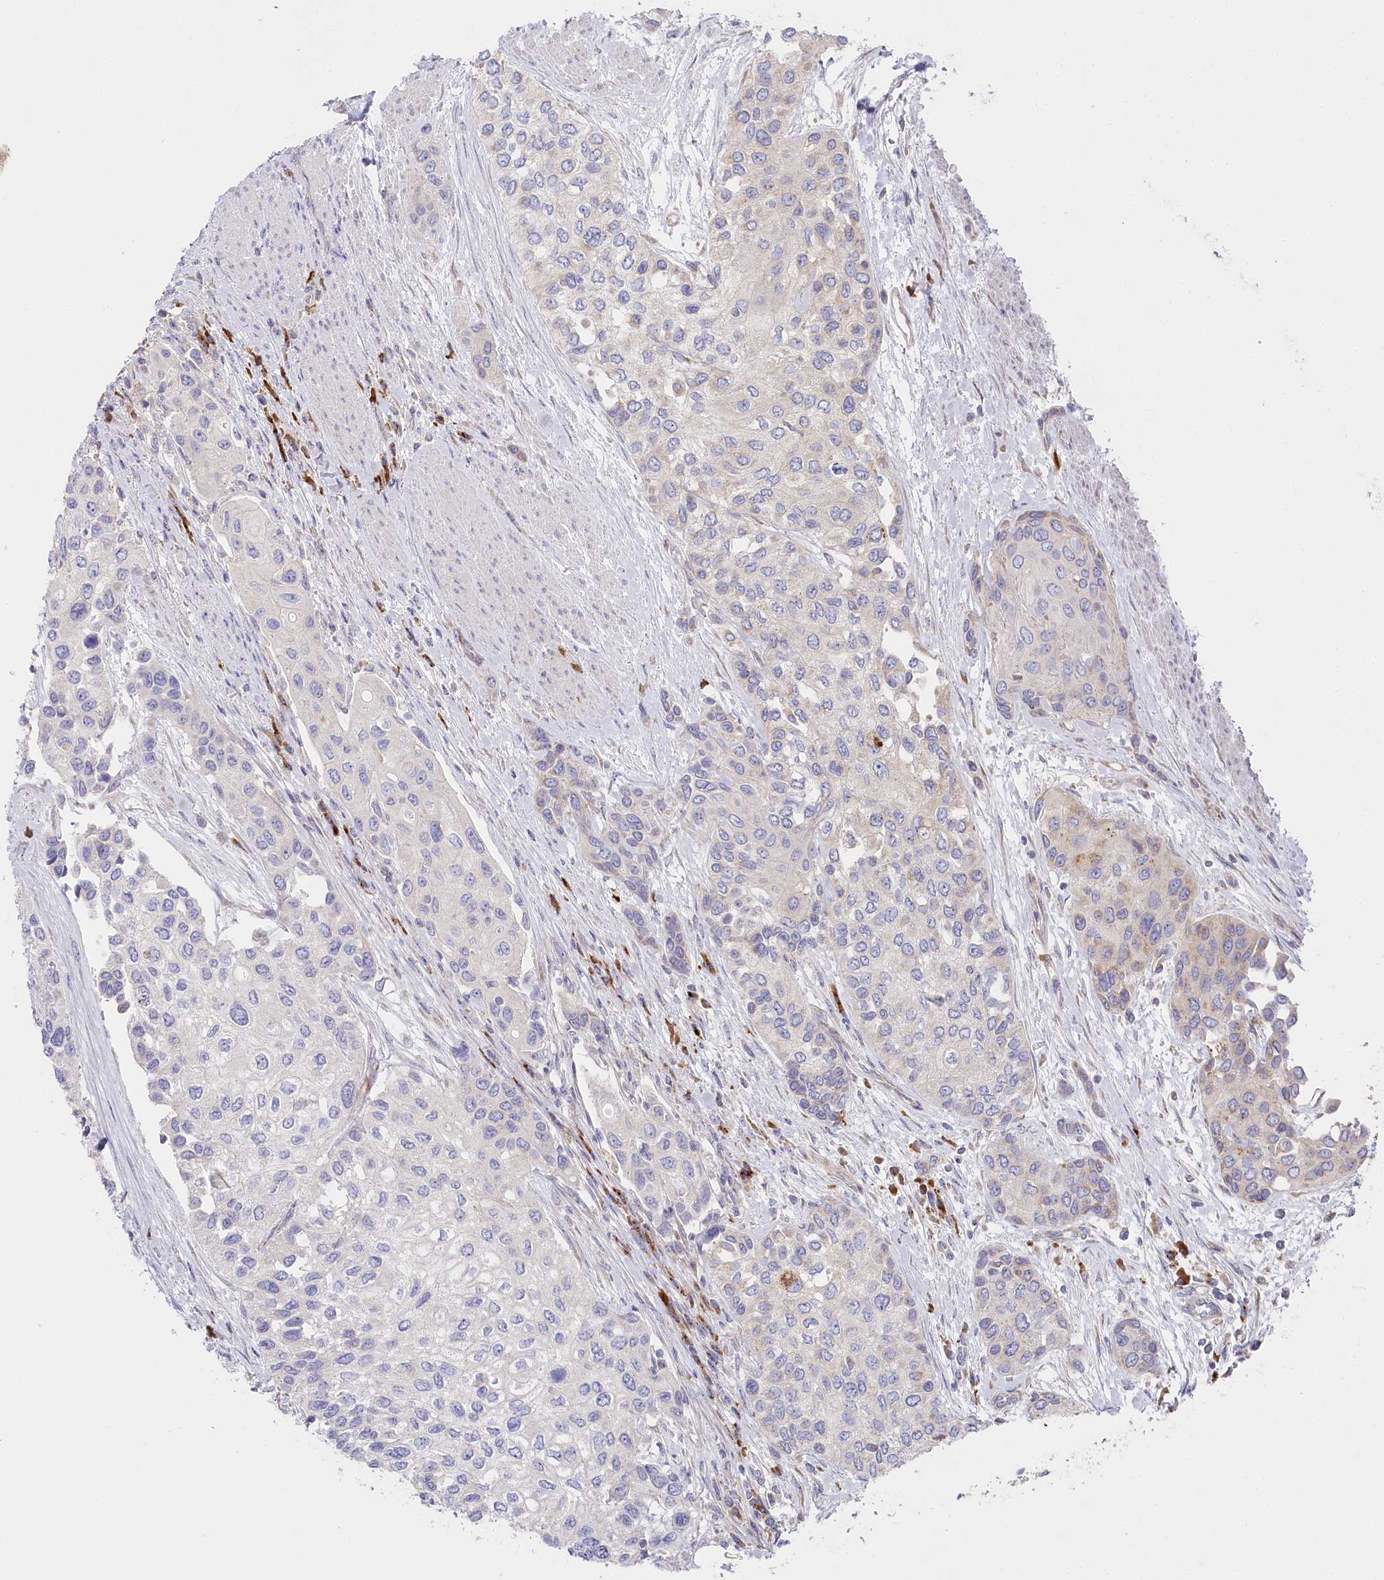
{"staining": {"intensity": "negative", "quantity": "none", "location": "none"}, "tissue": "urothelial cancer", "cell_type": "Tumor cells", "image_type": "cancer", "snomed": [{"axis": "morphology", "description": "Normal tissue, NOS"}, {"axis": "morphology", "description": "Urothelial carcinoma, High grade"}, {"axis": "topography", "description": "Vascular tissue"}, {"axis": "topography", "description": "Urinary bladder"}], "caption": "This micrograph is of high-grade urothelial carcinoma stained with immunohistochemistry (IHC) to label a protein in brown with the nuclei are counter-stained blue. There is no expression in tumor cells. The staining was performed using DAB (3,3'-diaminobenzidine) to visualize the protein expression in brown, while the nuclei were stained in blue with hematoxylin (Magnification: 20x).", "gene": "POGLUT1", "patient": {"sex": "female", "age": 56}}